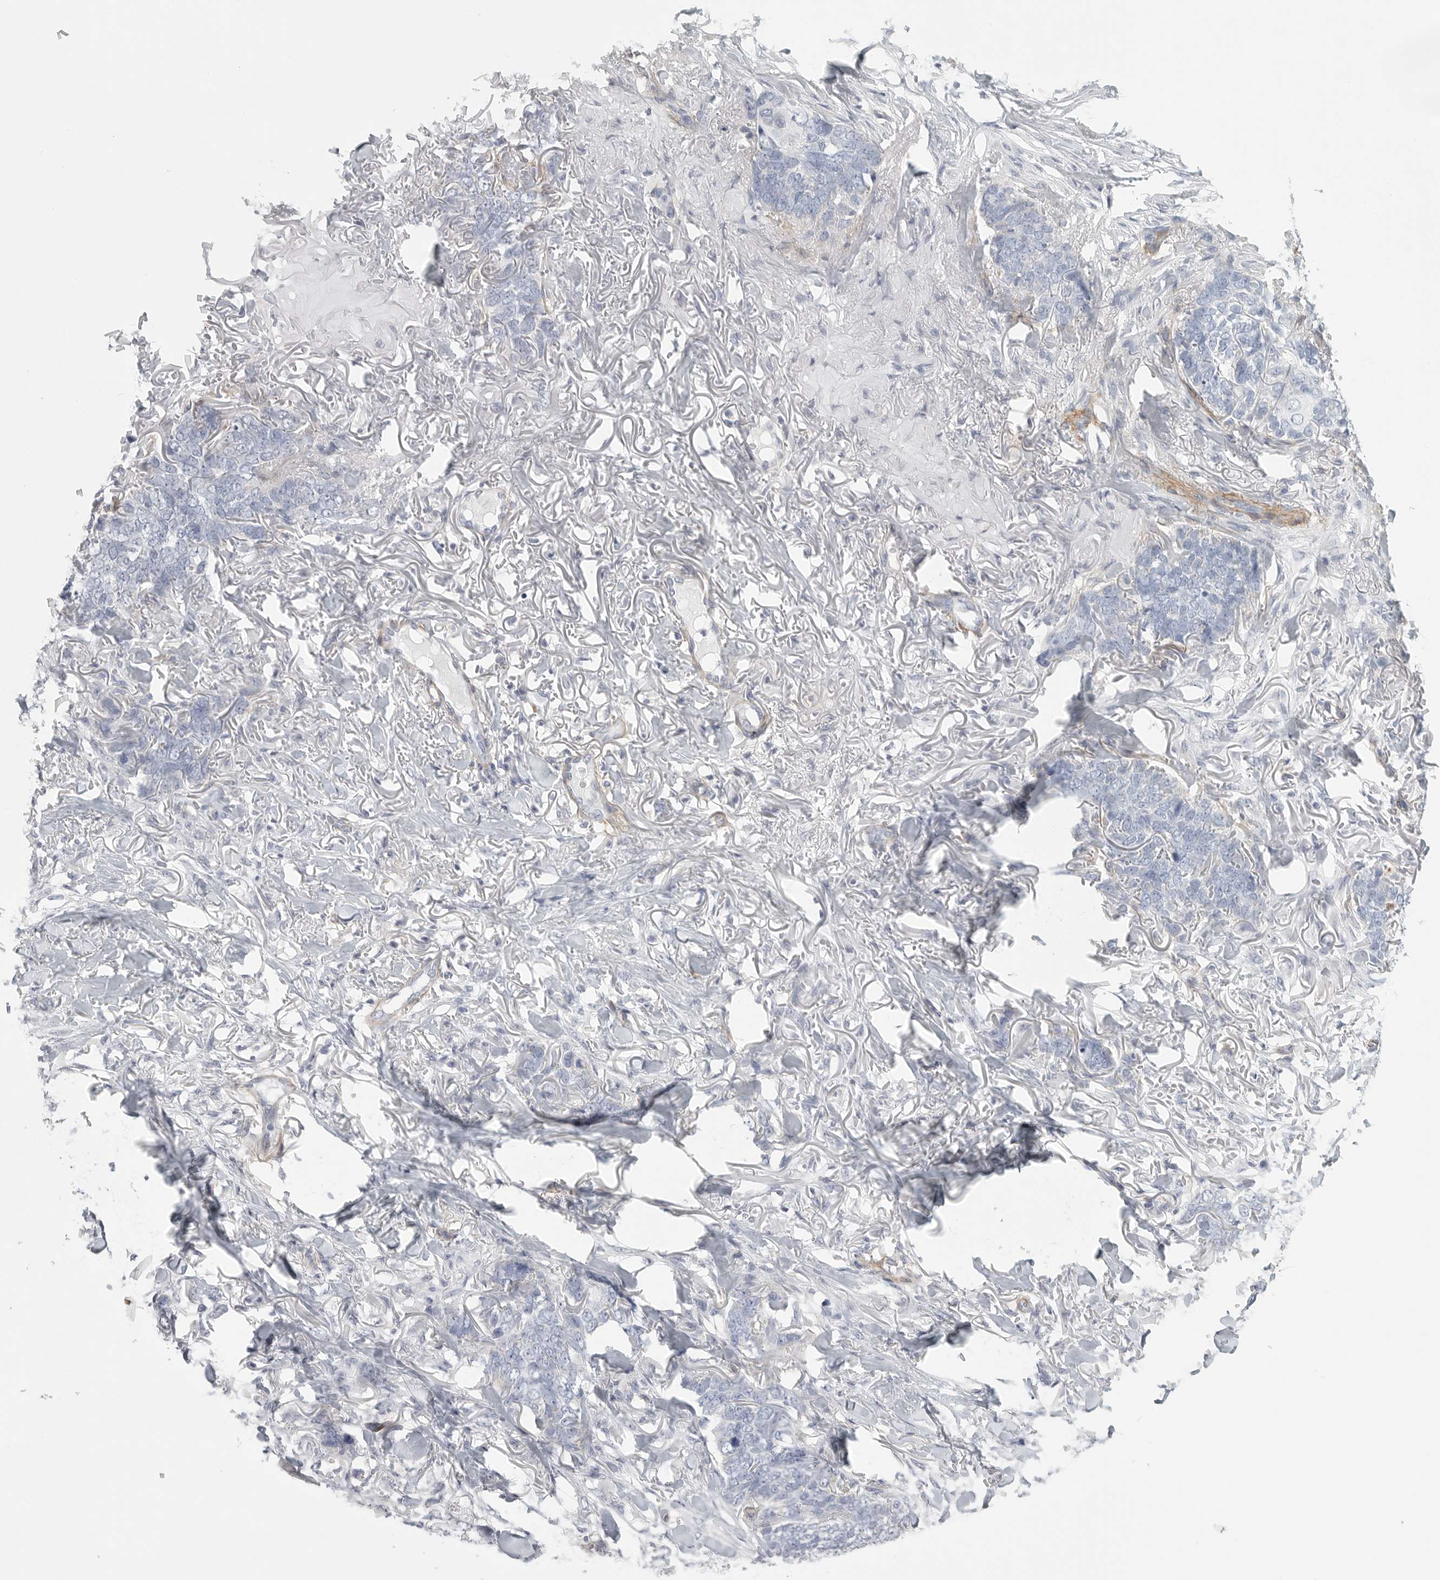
{"staining": {"intensity": "negative", "quantity": "none", "location": "none"}, "tissue": "skin cancer", "cell_type": "Tumor cells", "image_type": "cancer", "snomed": [{"axis": "morphology", "description": "Normal tissue, NOS"}, {"axis": "morphology", "description": "Basal cell carcinoma"}, {"axis": "topography", "description": "Skin"}], "caption": "This is an immunohistochemistry photomicrograph of human skin basal cell carcinoma. There is no positivity in tumor cells.", "gene": "TNR", "patient": {"sex": "male", "age": 77}}